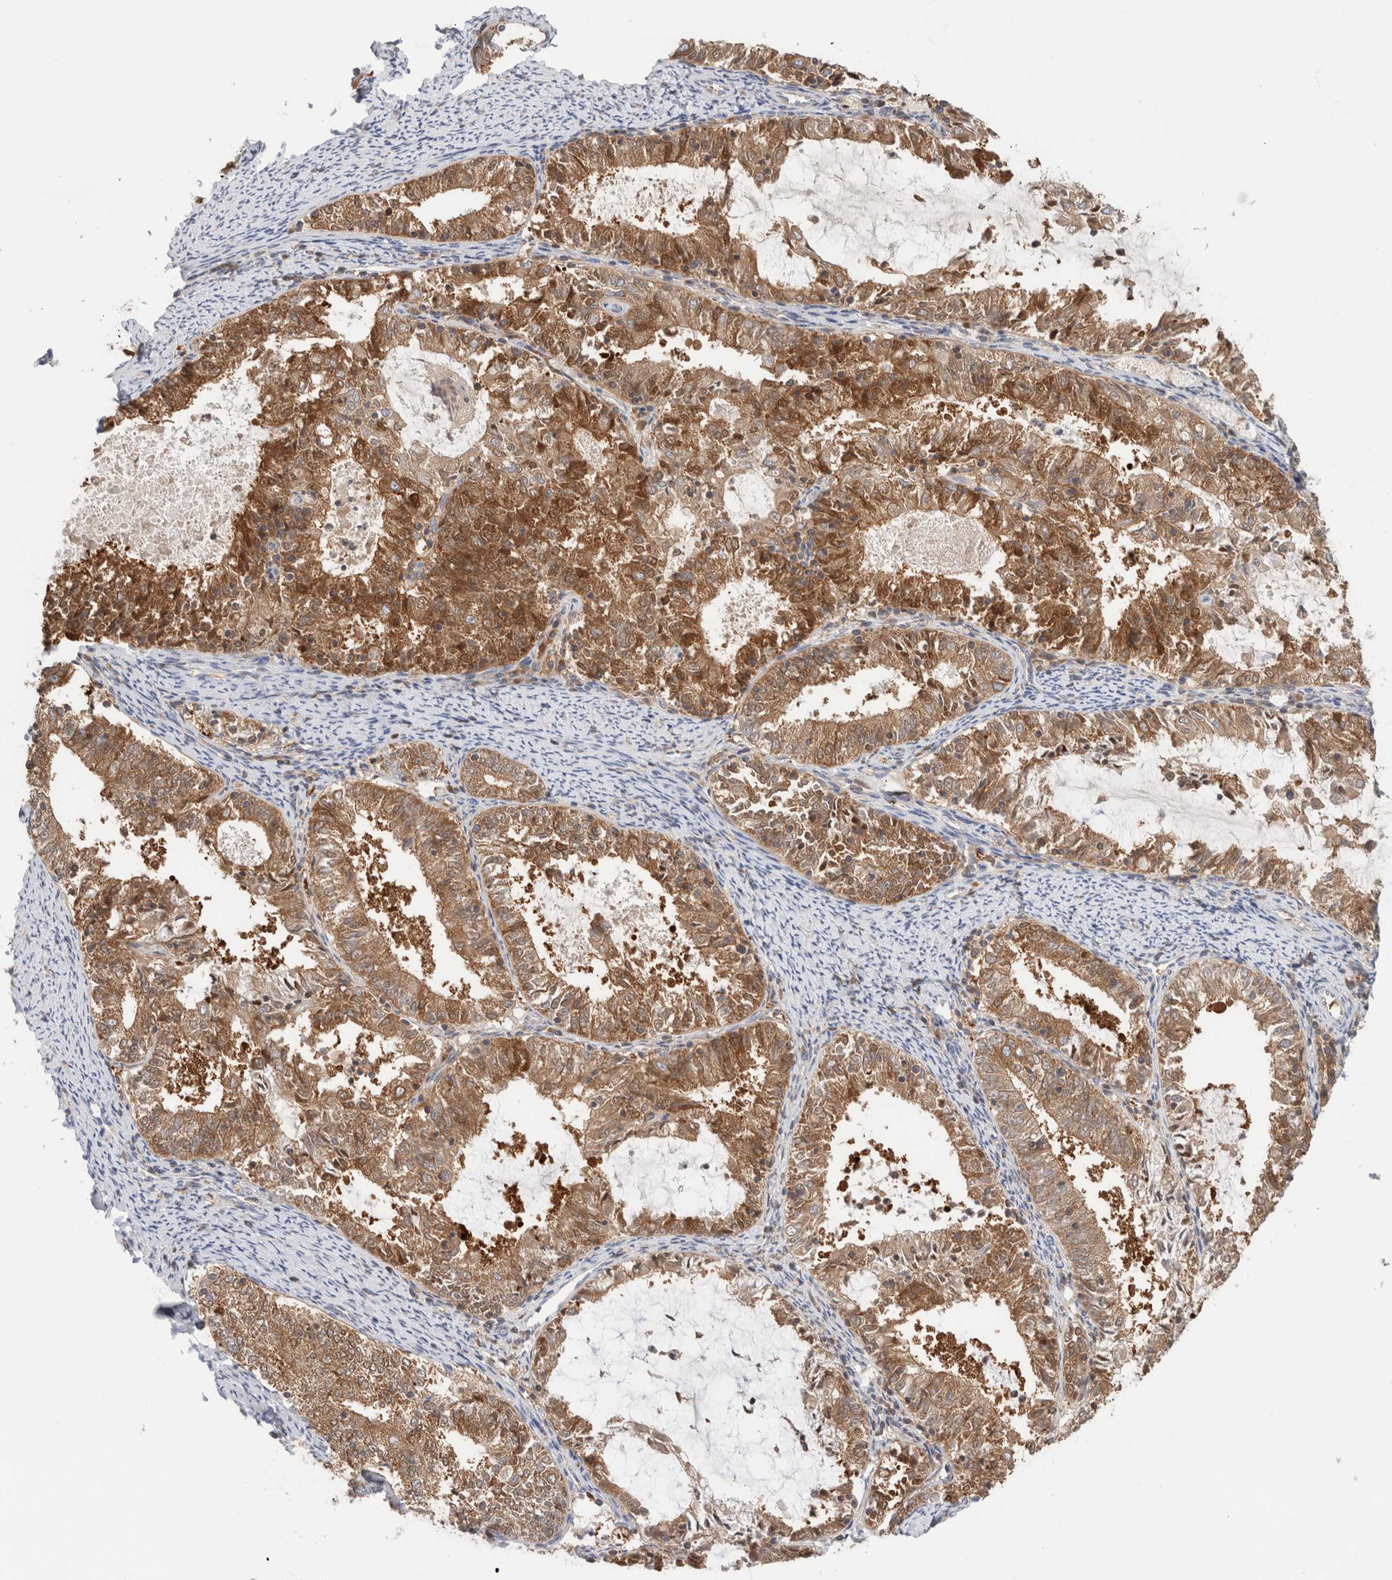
{"staining": {"intensity": "strong", "quantity": "25%-75%", "location": "cytoplasmic/membranous,nuclear"}, "tissue": "endometrial cancer", "cell_type": "Tumor cells", "image_type": "cancer", "snomed": [{"axis": "morphology", "description": "Adenocarcinoma, NOS"}, {"axis": "topography", "description": "Endometrium"}], "caption": "This is a histology image of IHC staining of adenocarcinoma (endometrial), which shows strong positivity in the cytoplasmic/membranous and nuclear of tumor cells.", "gene": "KLHL14", "patient": {"sex": "female", "age": 57}}